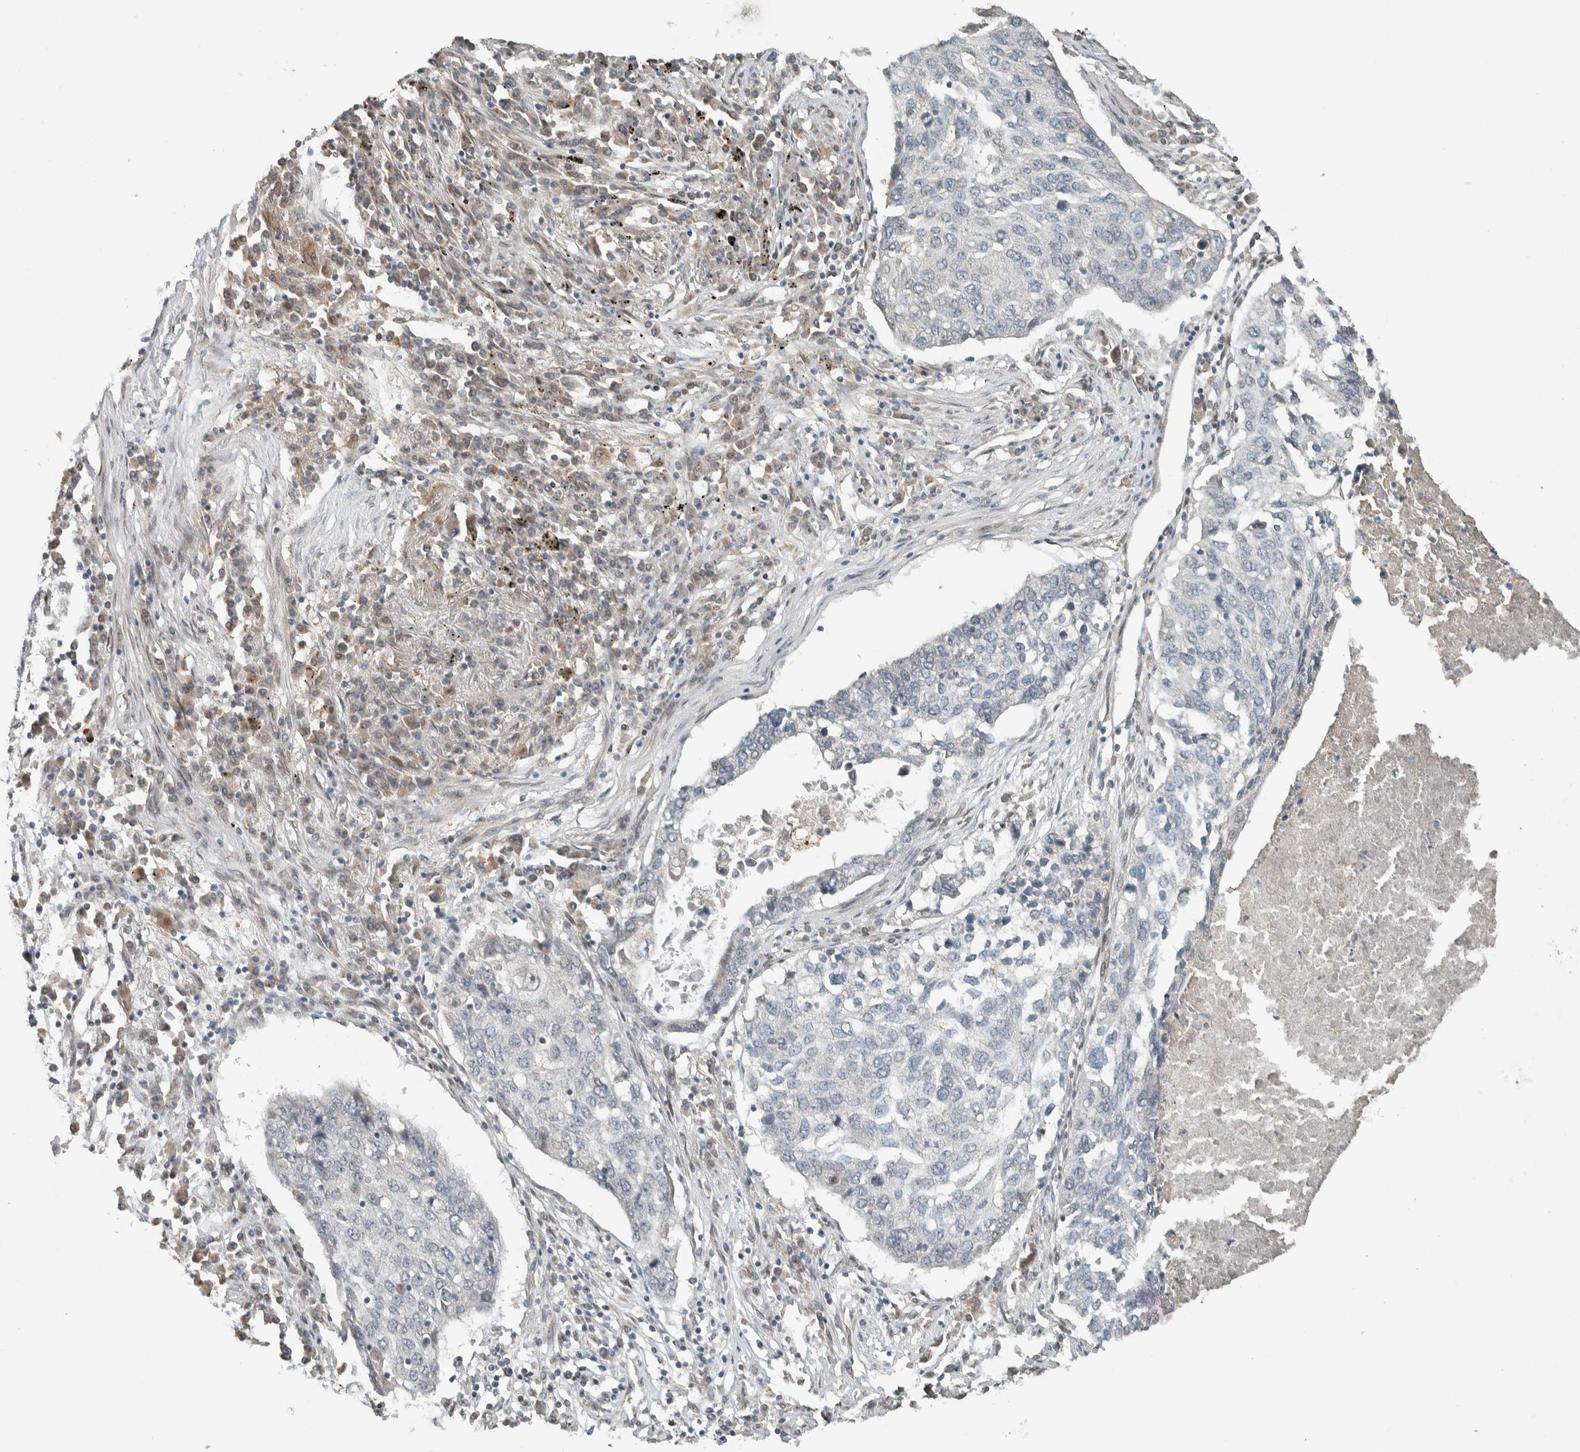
{"staining": {"intensity": "negative", "quantity": "none", "location": "none"}, "tissue": "lung cancer", "cell_type": "Tumor cells", "image_type": "cancer", "snomed": [{"axis": "morphology", "description": "Squamous cell carcinoma, NOS"}, {"axis": "topography", "description": "Lung"}], "caption": "A high-resolution image shows IHC staining of lung cancer (squamous cell carcinoma), which displays no significant expression in tumor cells.", "gene": "NBR1", "patient": {"sex": "female", "age": 63}}